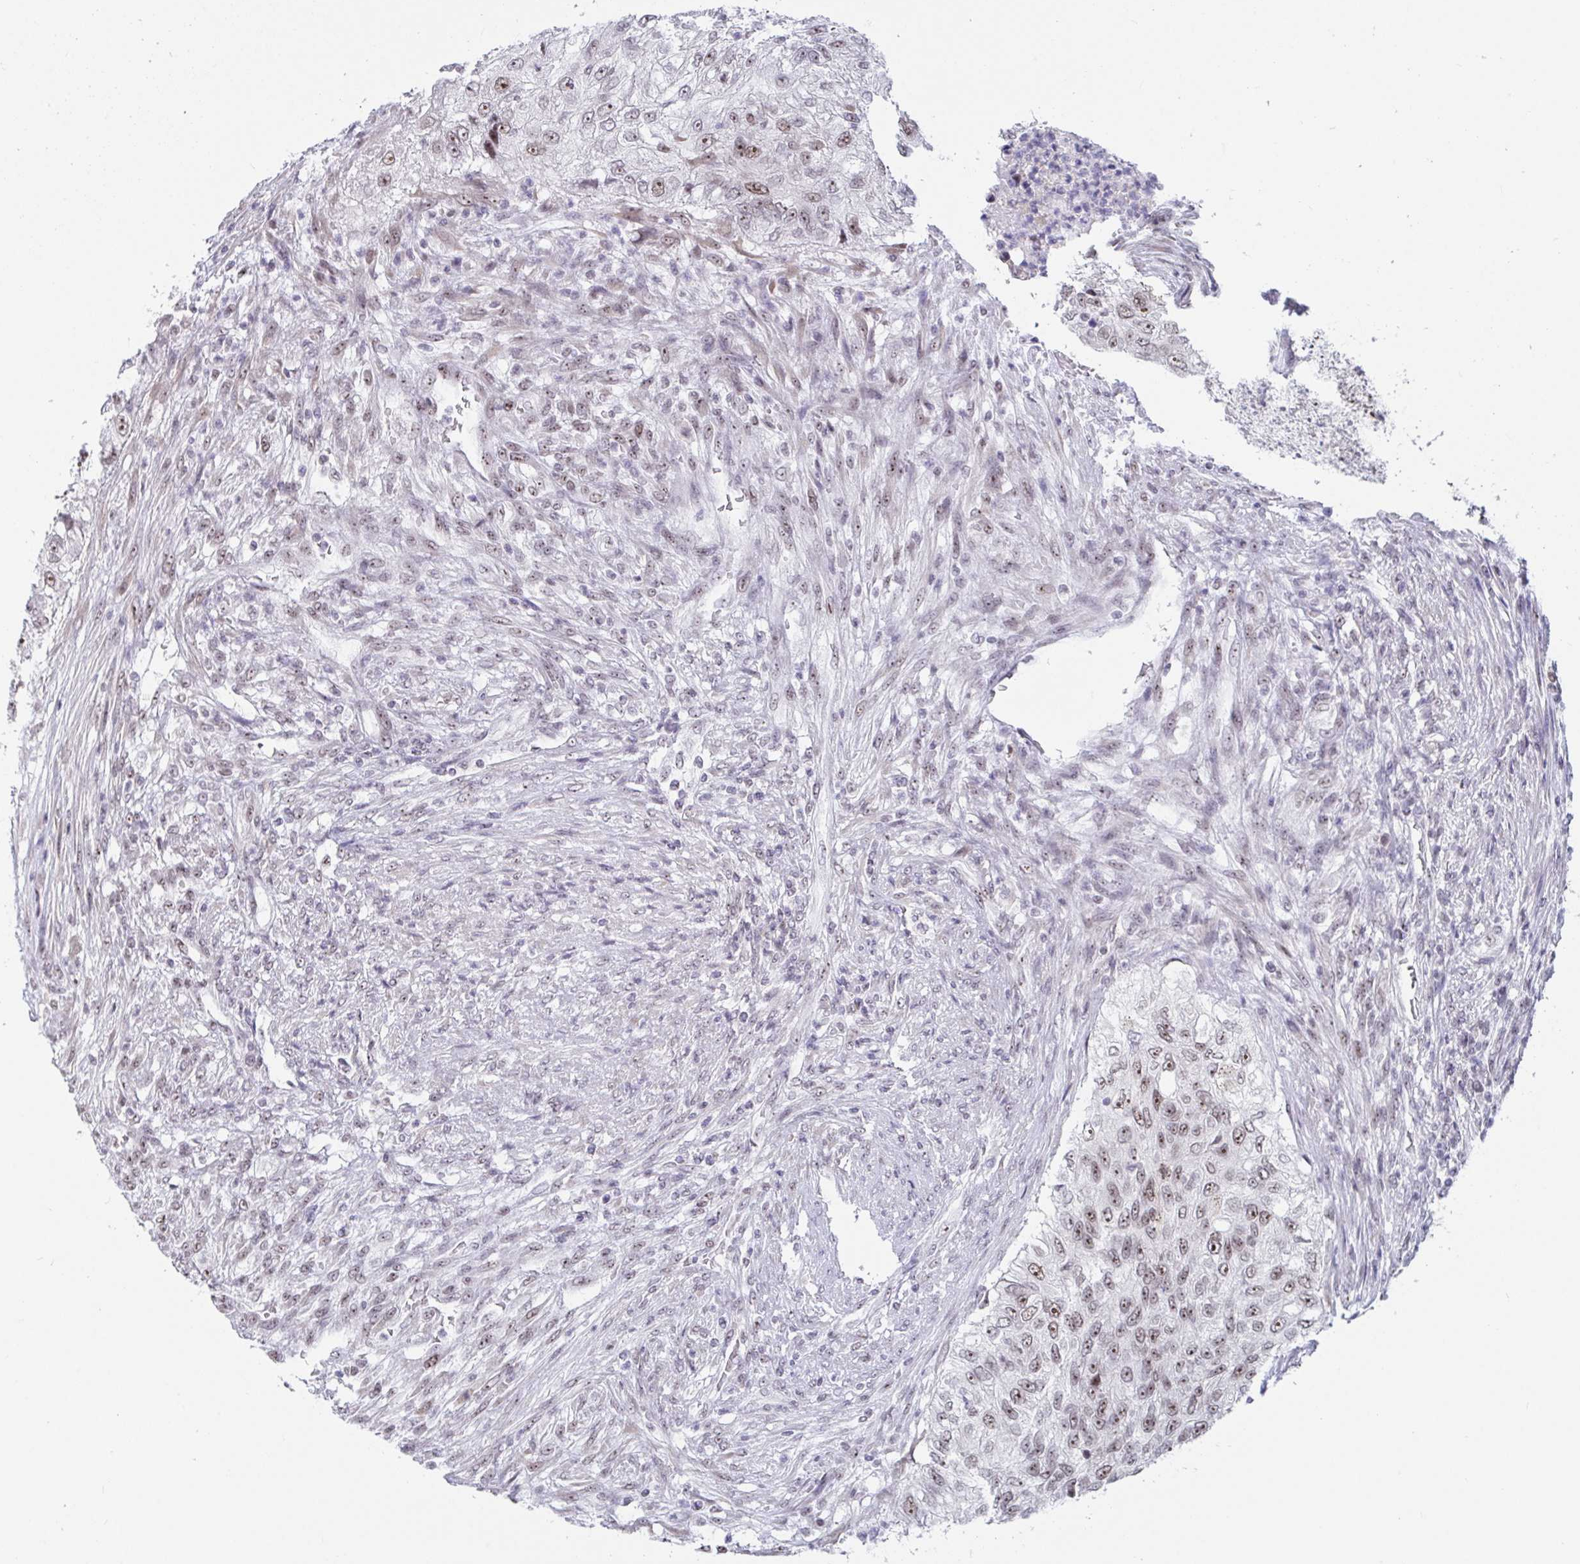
{"staining": {"intensity": "moderate", "quantity": ">75%", "location": "nuclear"}, "tissue": "urothelial cancer", "cell_type": "Tumor cells", "image_type": "cancer", "snomed": [{"axis": "morphology", "description": "Urothelial carcinoma, High grade"}, {"axis": "topography", "description": "Urinary bladder"}], "caption": "Immunohistochemistry of urothelial cancer displays medium levels of moderate nuclear staining in approximately >75% of tumor cells.", "gene": "SUPT16H", "patient": {"sex": "female", "age": 60}}